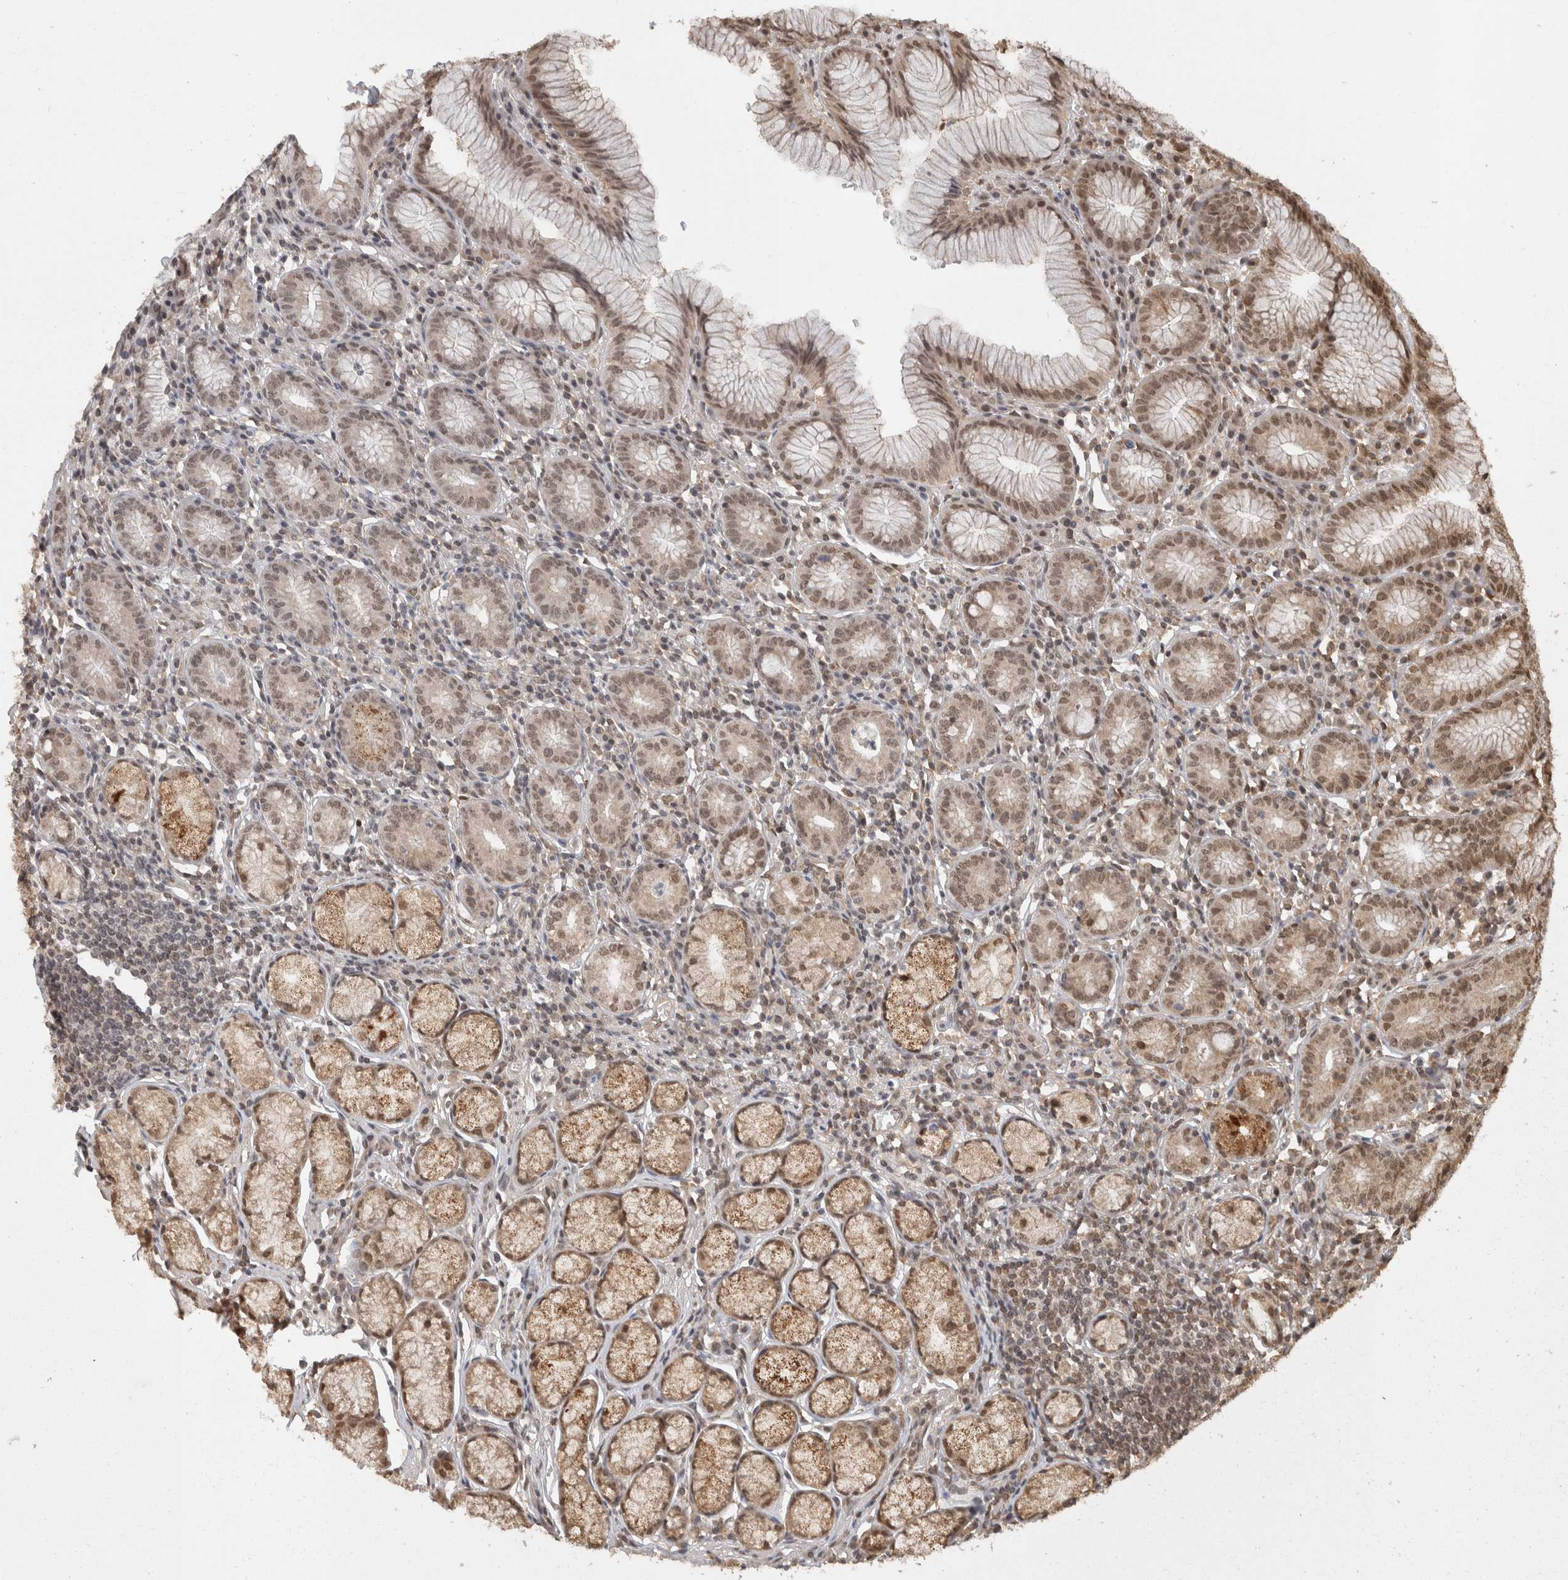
{"staining": {"intensity": "moderate", "quantity": ">75%", "location": "cytoplasmic/membranous,nuclear"}, "tissue": "stomach", "cell_type": "Glandular cells", "image_type": "normal", "snomed": [{"axis": "morphology", "description": "Normal tissue, NOS"}, {"axis": "topography", "description": "Stomach"}], "caption": "IHC histopathology image of unremarkable stomach: stomach stained using immunohistochemistry reveals medium levels of moderate protein expression localized specifically in the cytoplasmic/membranous,nuclear of glandular cells, appearing as a cytoplasmic/membranous,nuclear brown color.", "gene": "C1orf21", "patient": {"sex": "male", "age": 55}}